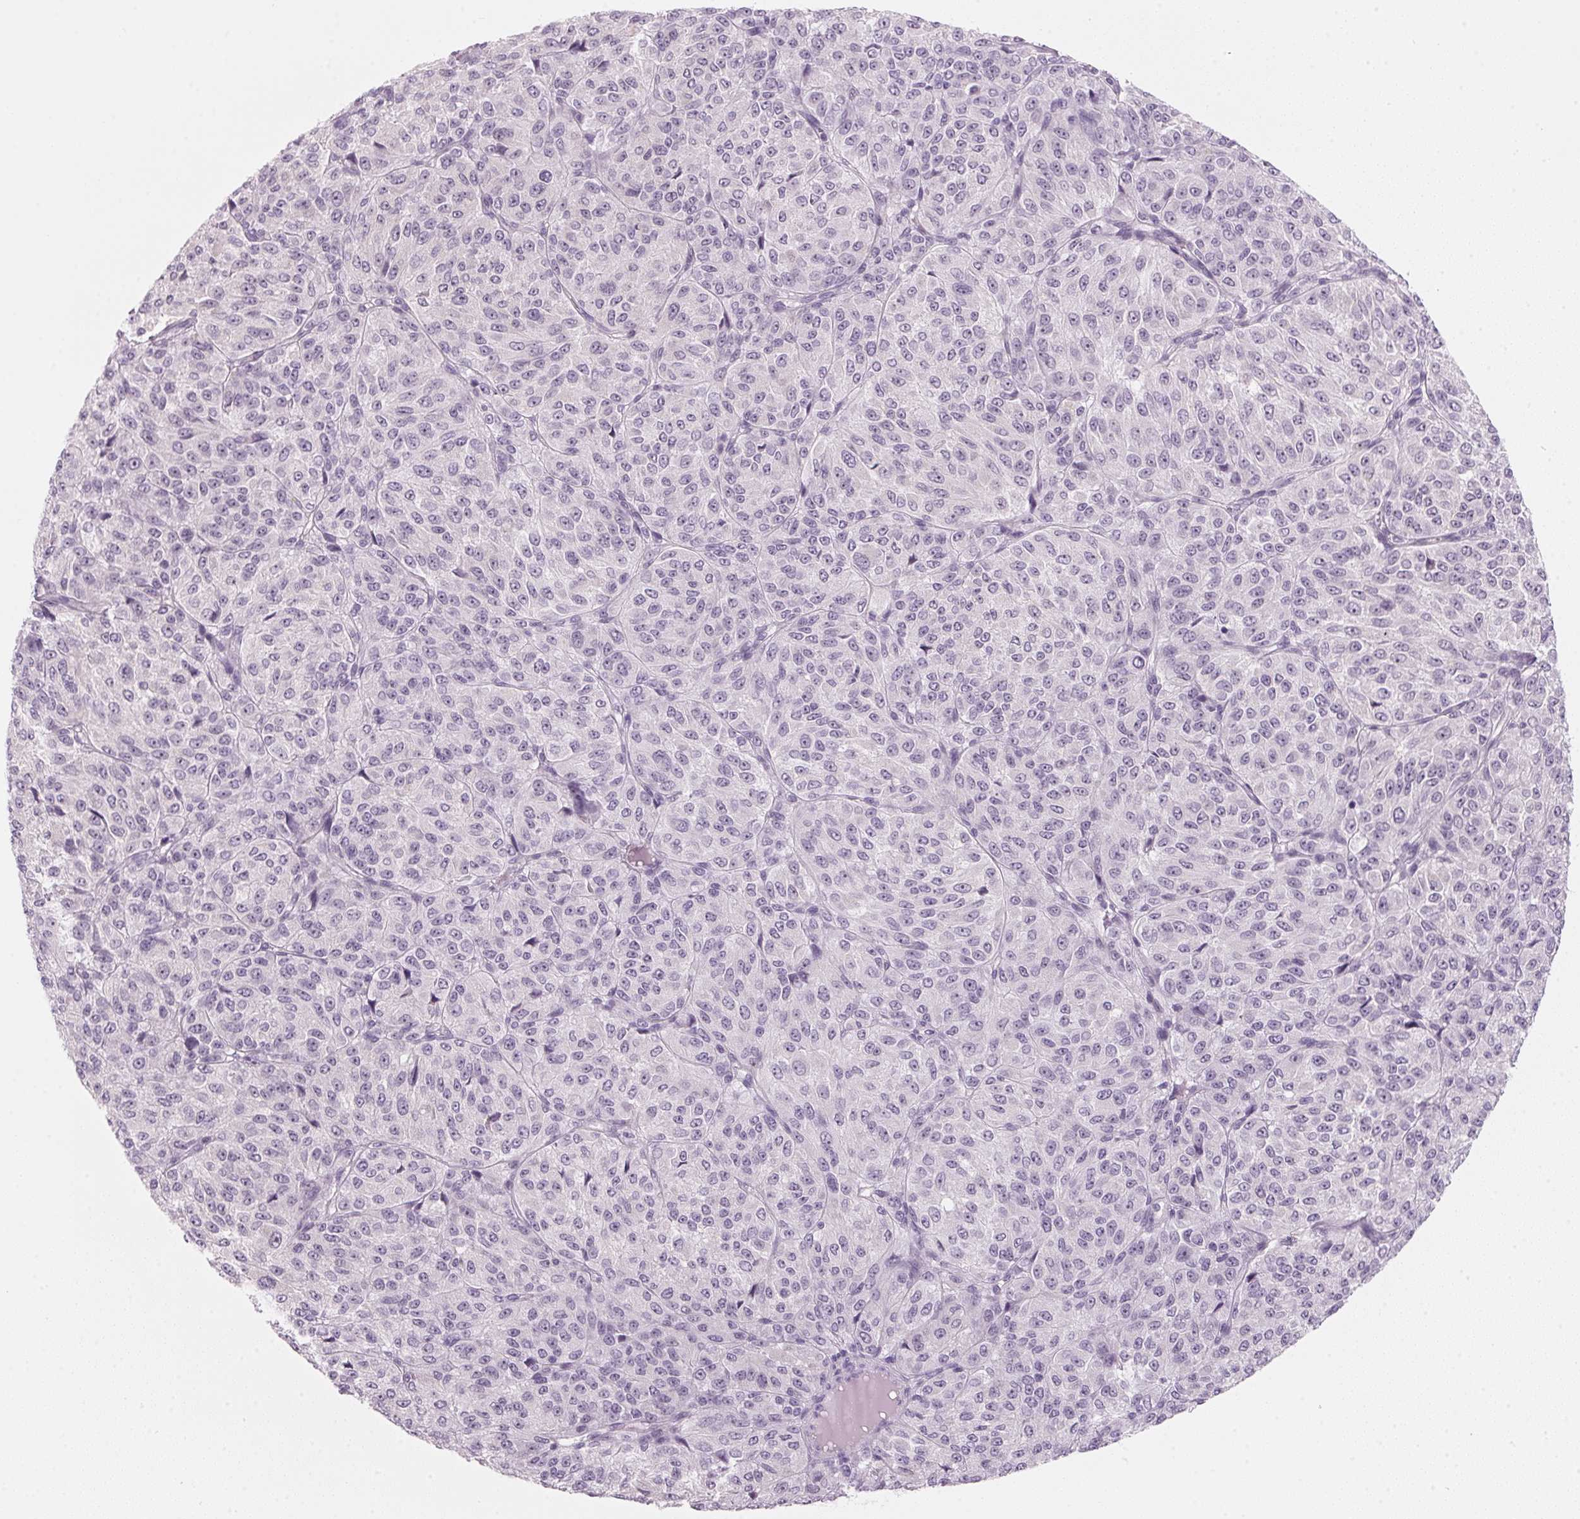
{"staining": {"intensity": "negative", "quantity": "none", "location": "none"}, "tissue": "melanoma", "cell_type": "Tumor cells", "image_type": "cancer", "snomed": [{"axis": "morphology", "description": "Malignant melanoma, Metastatic site"}, {"axis": "topography", "description": "Brain"}], "caption": "An immunohistochemistry histopathology image of melanoma is shown. There is no staining in tumor cells of melanoma. (DAB (3,3'-diaminobenzidine) immunohistochemistry with hematoxylin counter stain).", "gene": "DNTTIP2", "patient": {"sex": "female", "age": 56}}